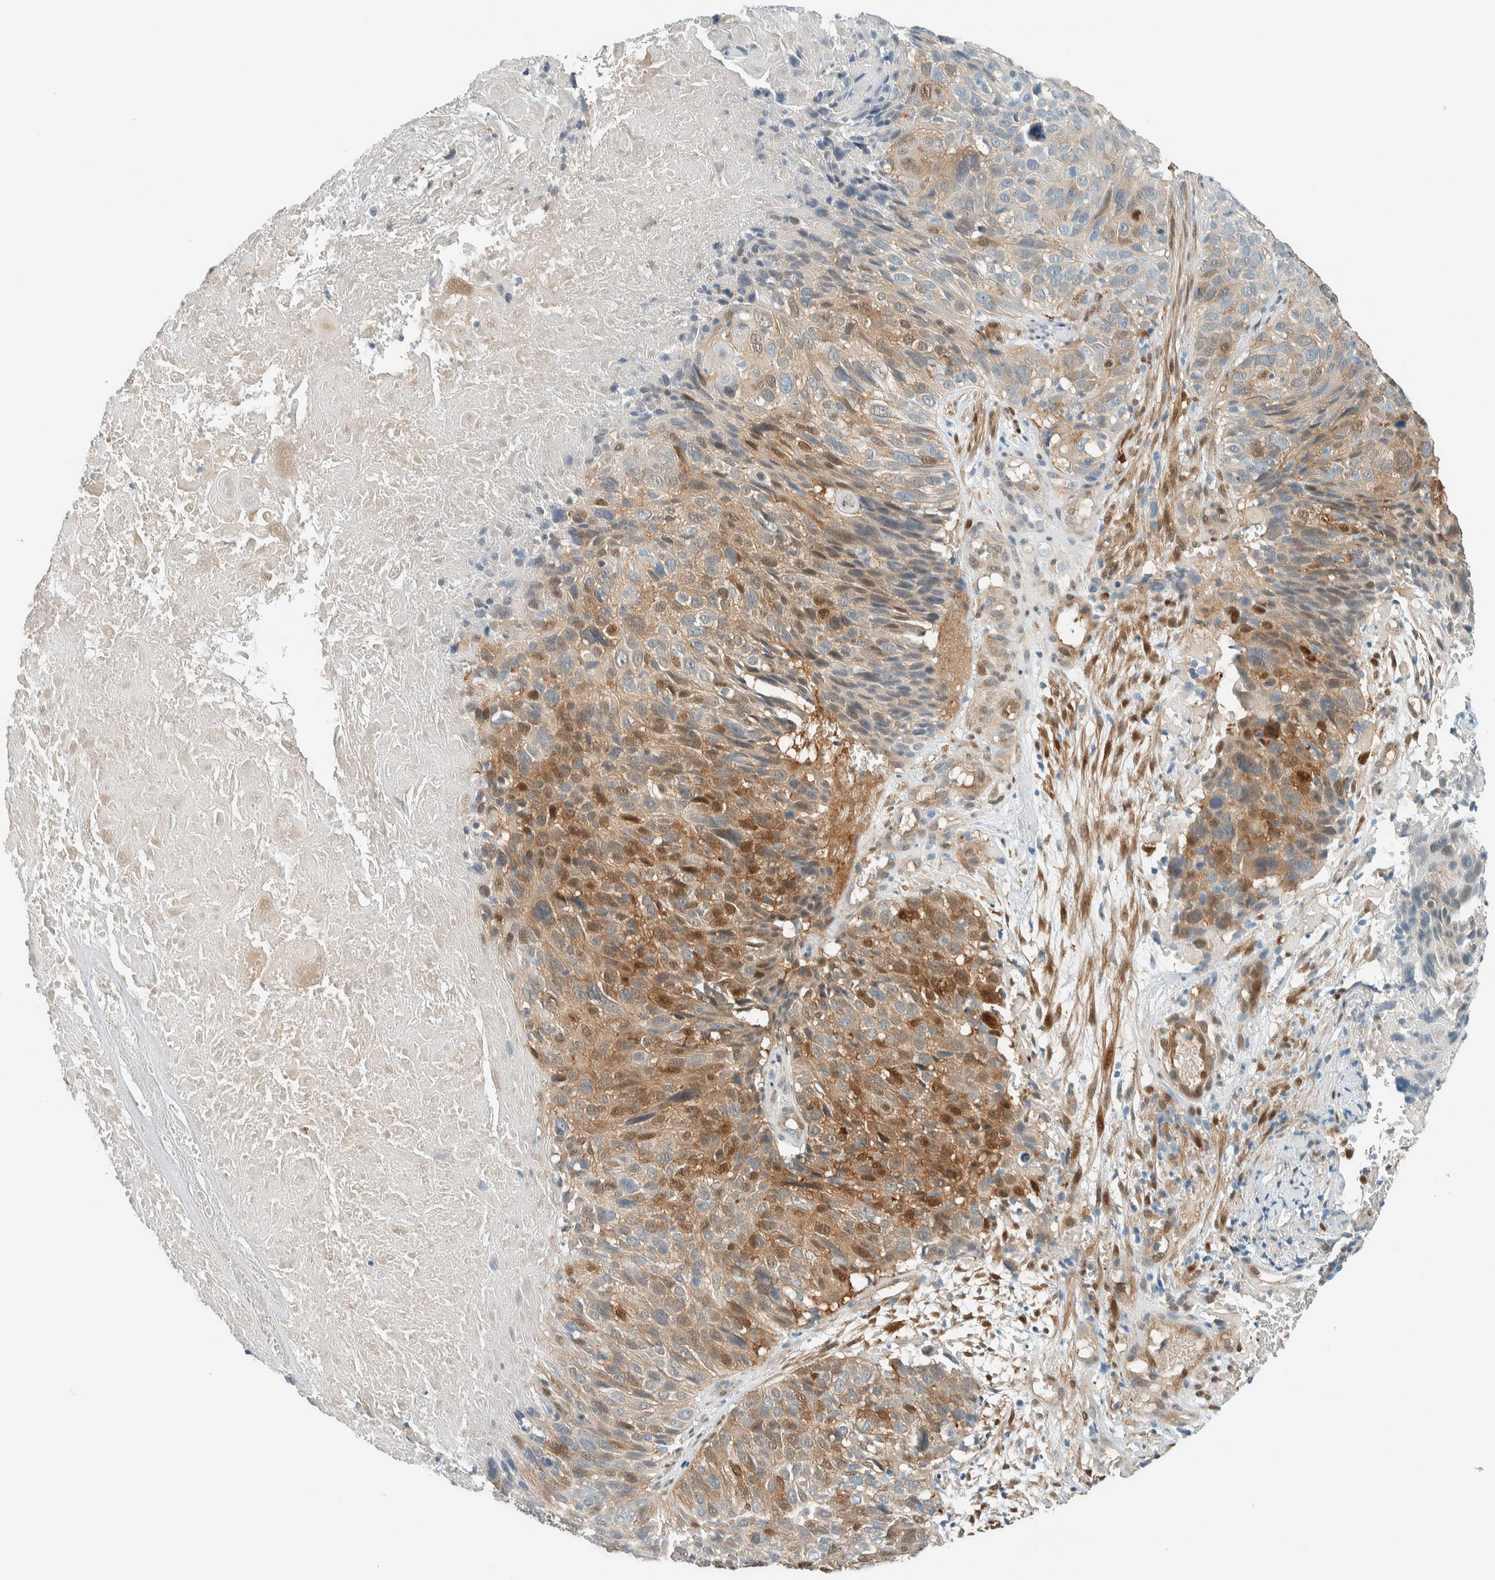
{"staining": {"intensity": "moderate", "quantity": "25%-75%", "location": "cytoplasmic/membranous,nuclear"}, "tissue": "cervical cancer", "cell_type": "Tumor cells", "image_type": "cancer", "snomed": [{"axis": "morphology", "description": "Squamous cell carcinoma, NOS"}, {"axis": "topography", "description": "Cervix"}], "caption": "Protein analysis of cervical squamous cell carcinoma tissue reveals moderate cytoplasmic/membranous and nuclear staining in about 25%-75% of tumor cells. The staining was performed using DAB to visualize the protein expression in brown, while the nuclei were stained in blue with hematoxylin (Magnification: 20x).", "gene": "NXN", "patient": {"sex": "female", "age": 74}}